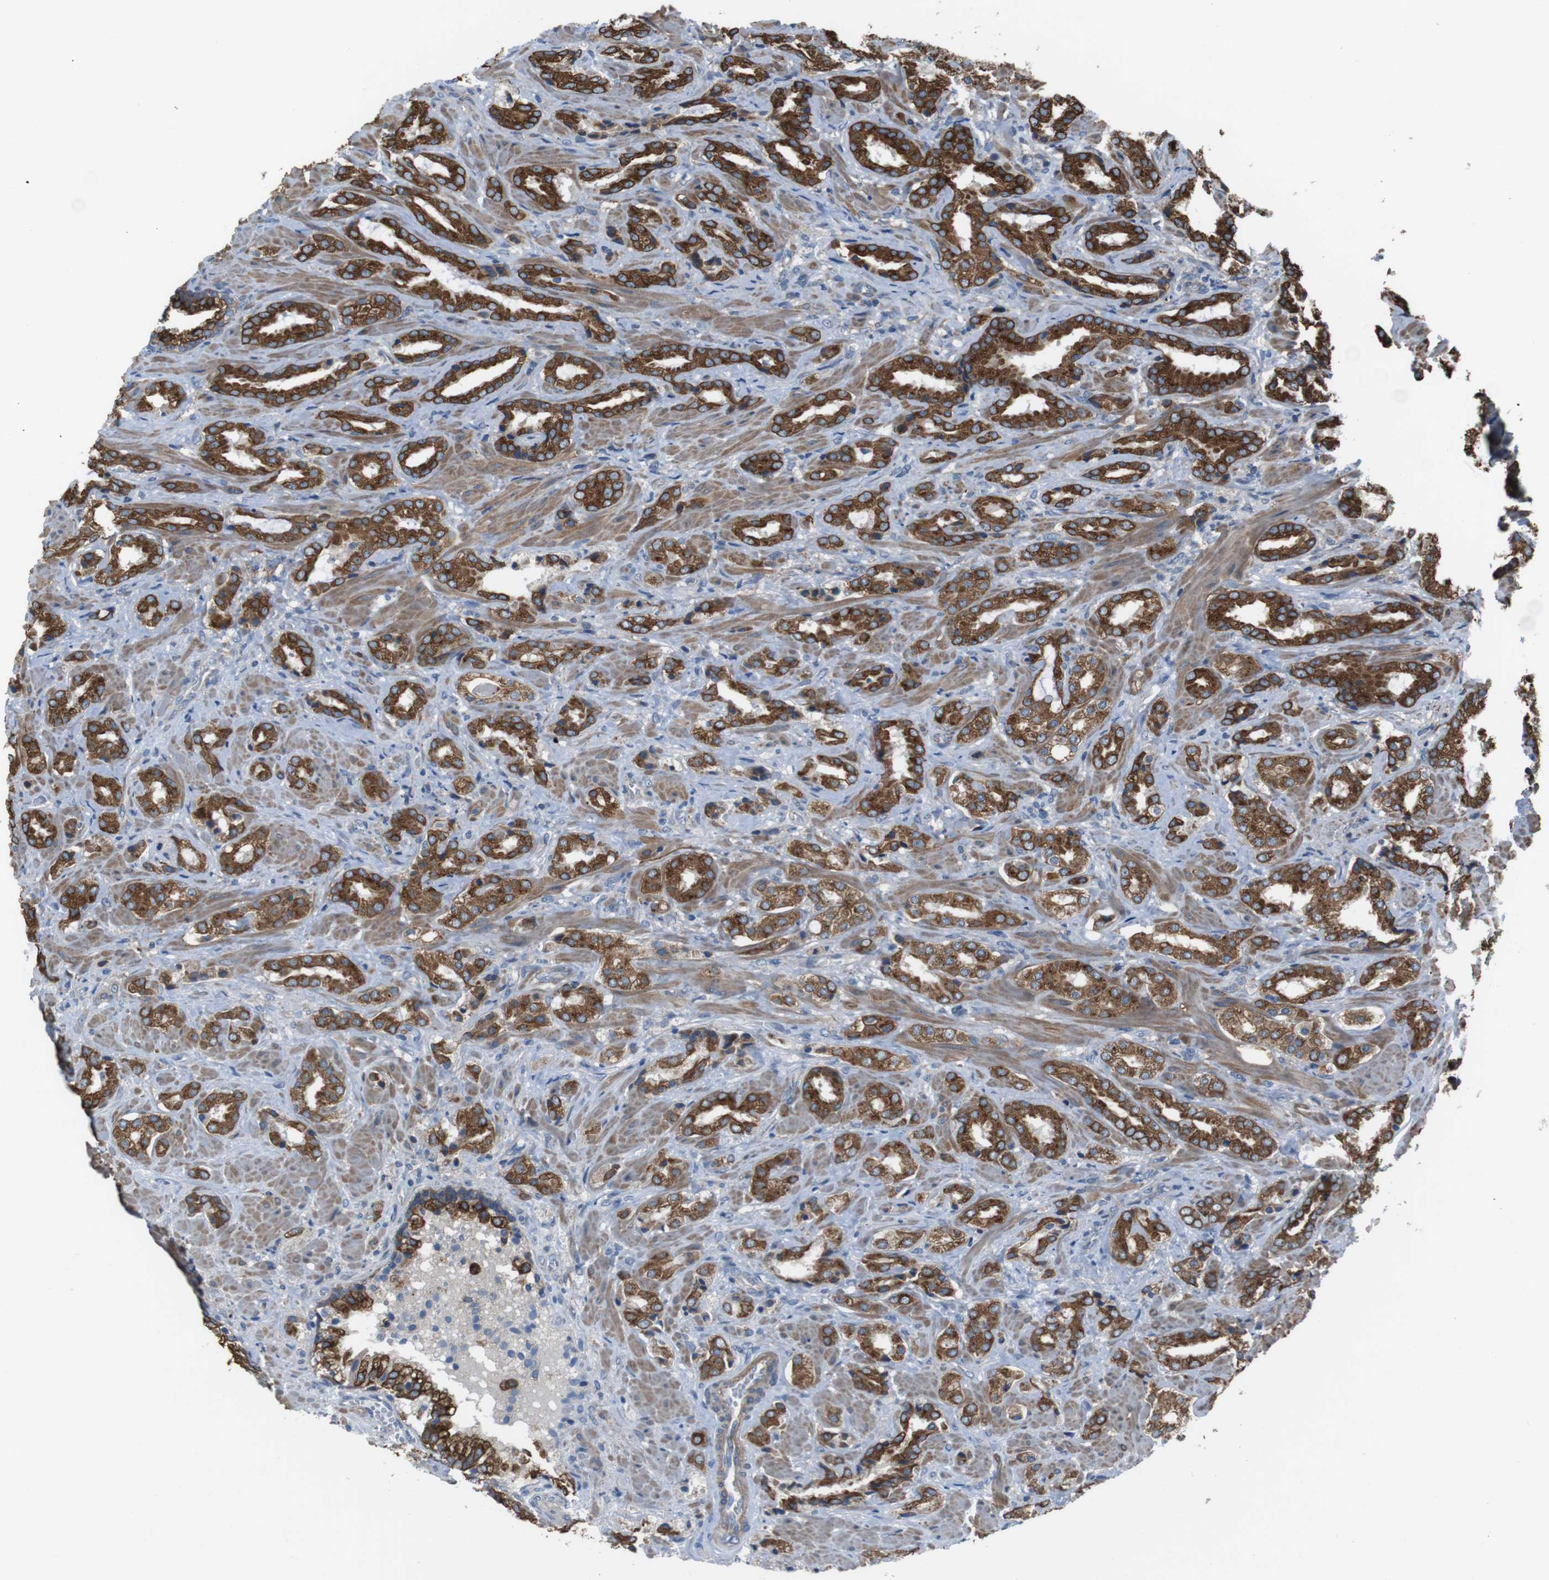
{"staining": {"intensity": "strong", "quantity": ">75%", "location": "cytoplasmic/membranous"}, "tissue": "prostate cancer", "cell_type": "Tumor cells", "image_type": "cancer", "snomed": [{"axis": "morphology", "description": "Adenocarcinoma, High grade"}, {"axis": "topography", "description": "Prostate"}], "caption": "DAB (3,3'-diaminobenzidine) immunohistochemical staining of human prostate cancer demonstrates strong cytoplasmic/membranous protein positivity in about >75% of tumor cells.", "gene": "FAM174B", "patient": {"sex": "male", "age": 64}}